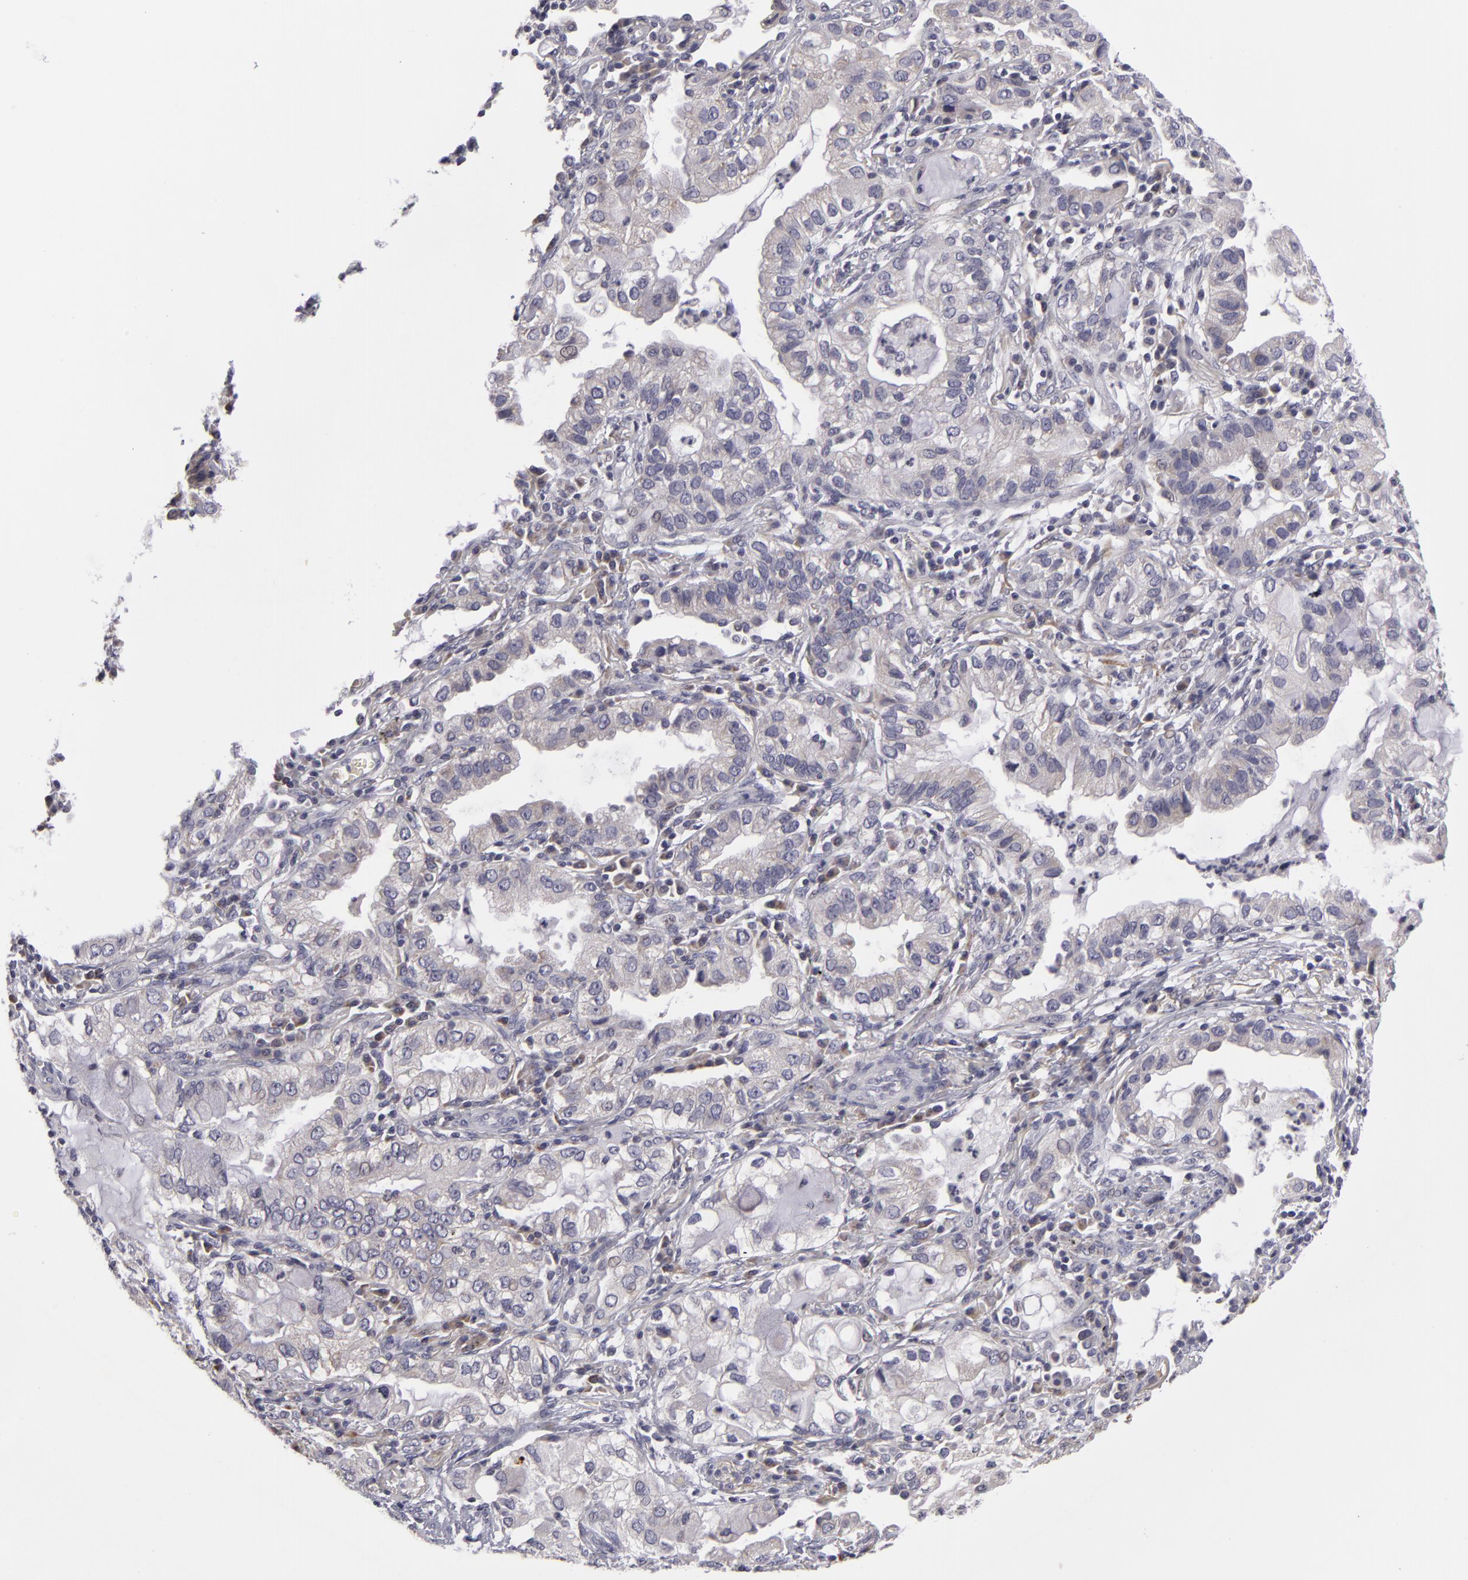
{"staining": {"intensity": "weak", "quantity": "<25%", "location": "cytoplasmic/membranous"}, "tissue": "lung cancer", "cell_type": "Tumor cells", "image_type": "cancer", "snomed": [{"axis": "morphology", "description": "Adenocarcinoma, NOS"}, {"axis": "topography", "description": "Lung"}], "caption": "Lung cancer (adenocarcinoma) stained for a protein using immunohistochemistry (IHC) reveals no staining tumor cells.", "gene": "ATP2B3", "patient": {"sex": "female", "age": 50}}